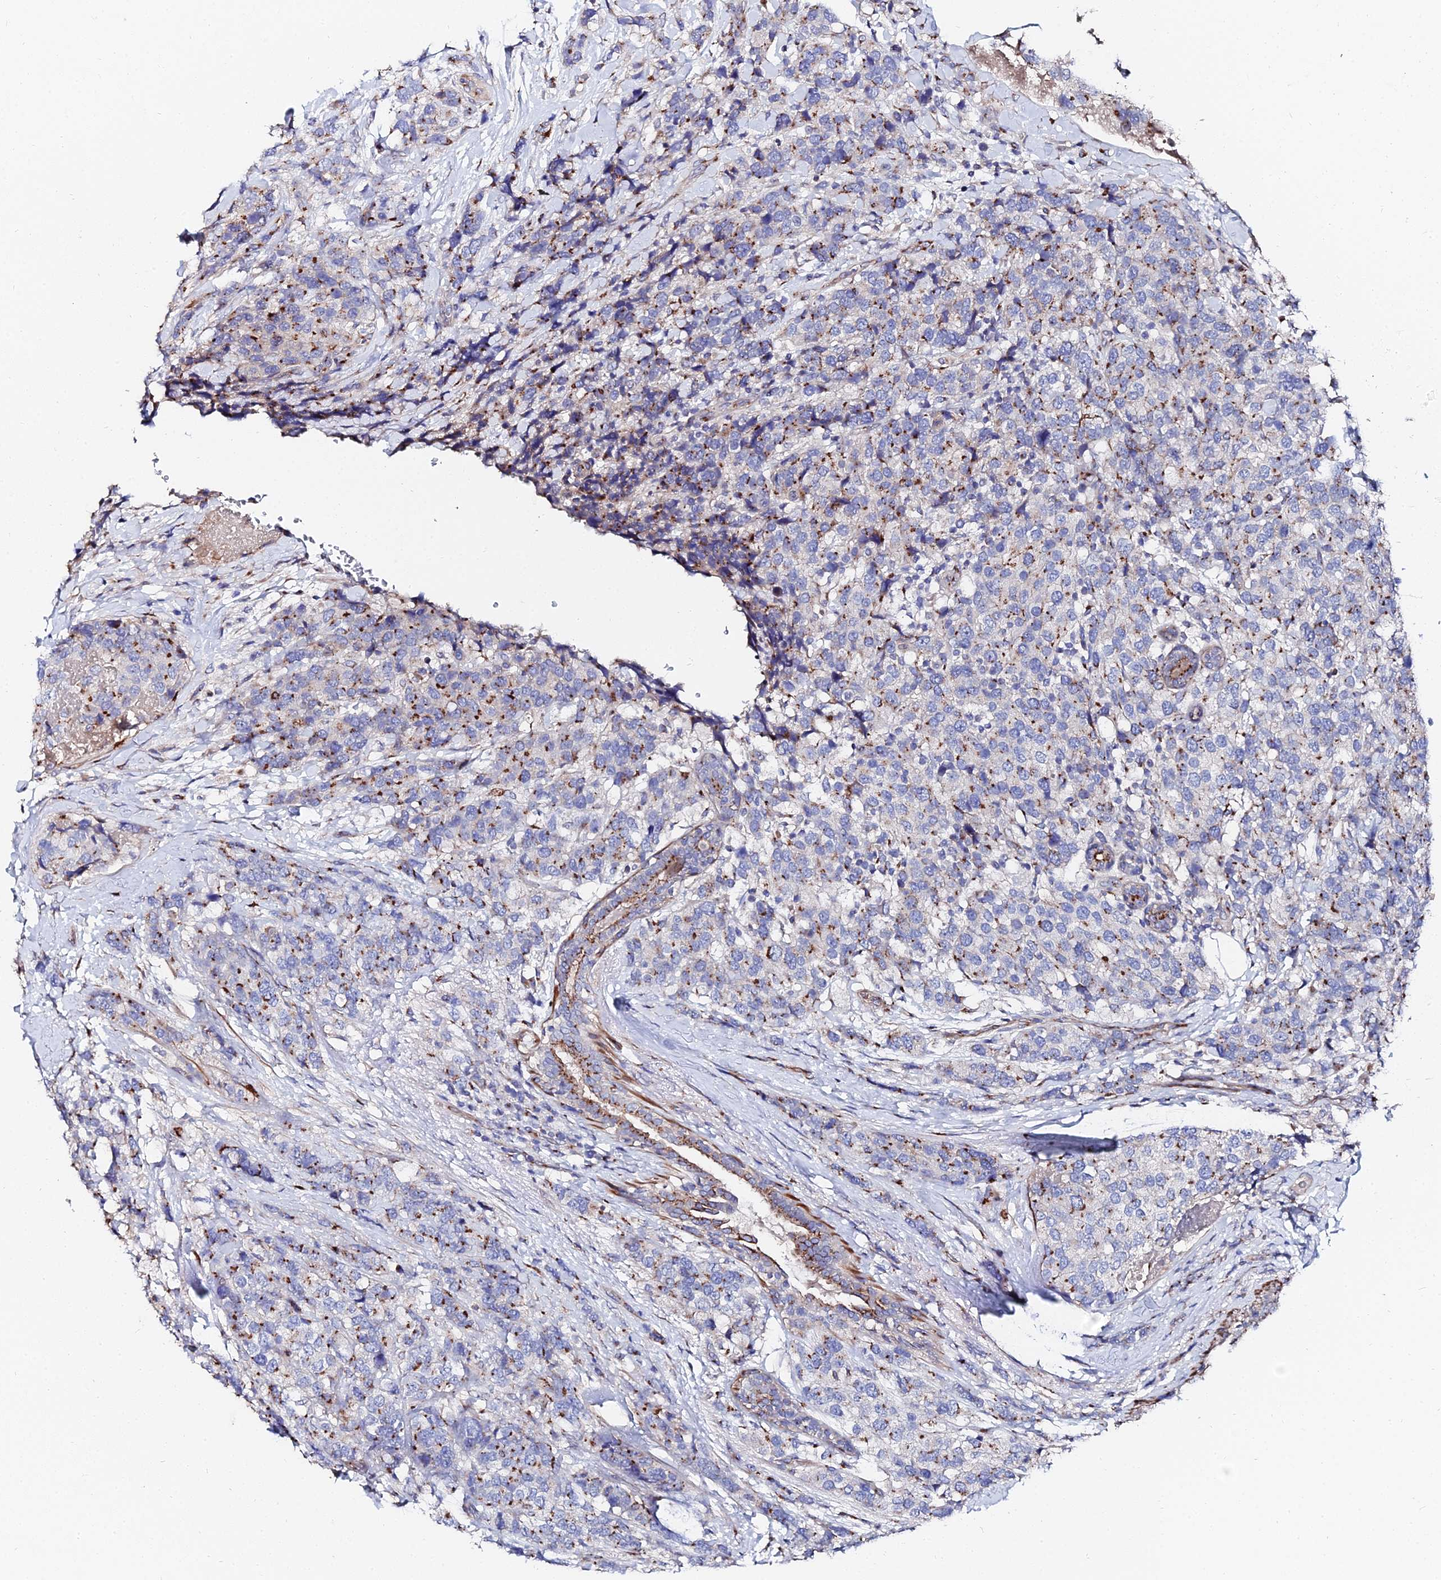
{"staining": {"intensity": "moderate", "quantity": ">75%", "location": "cytoplasmic/membranous"}, "tissue": "breast cancer", "cell_type": "Tumor cells", "image_type": "cancer", "snomed": [{"axis": "morphology", "description": "Lobular carcinoma"}, {"axis": "topography", "description": "Breast"}], "caption": "The micrograph reveals a brown stain indicating the presence of a protein in the cytoplasmic/membranous of tumor cells in breast lobular carcinoma.", "gene": "BORCS8", "patient": {"sex": "female", "age": 59}}